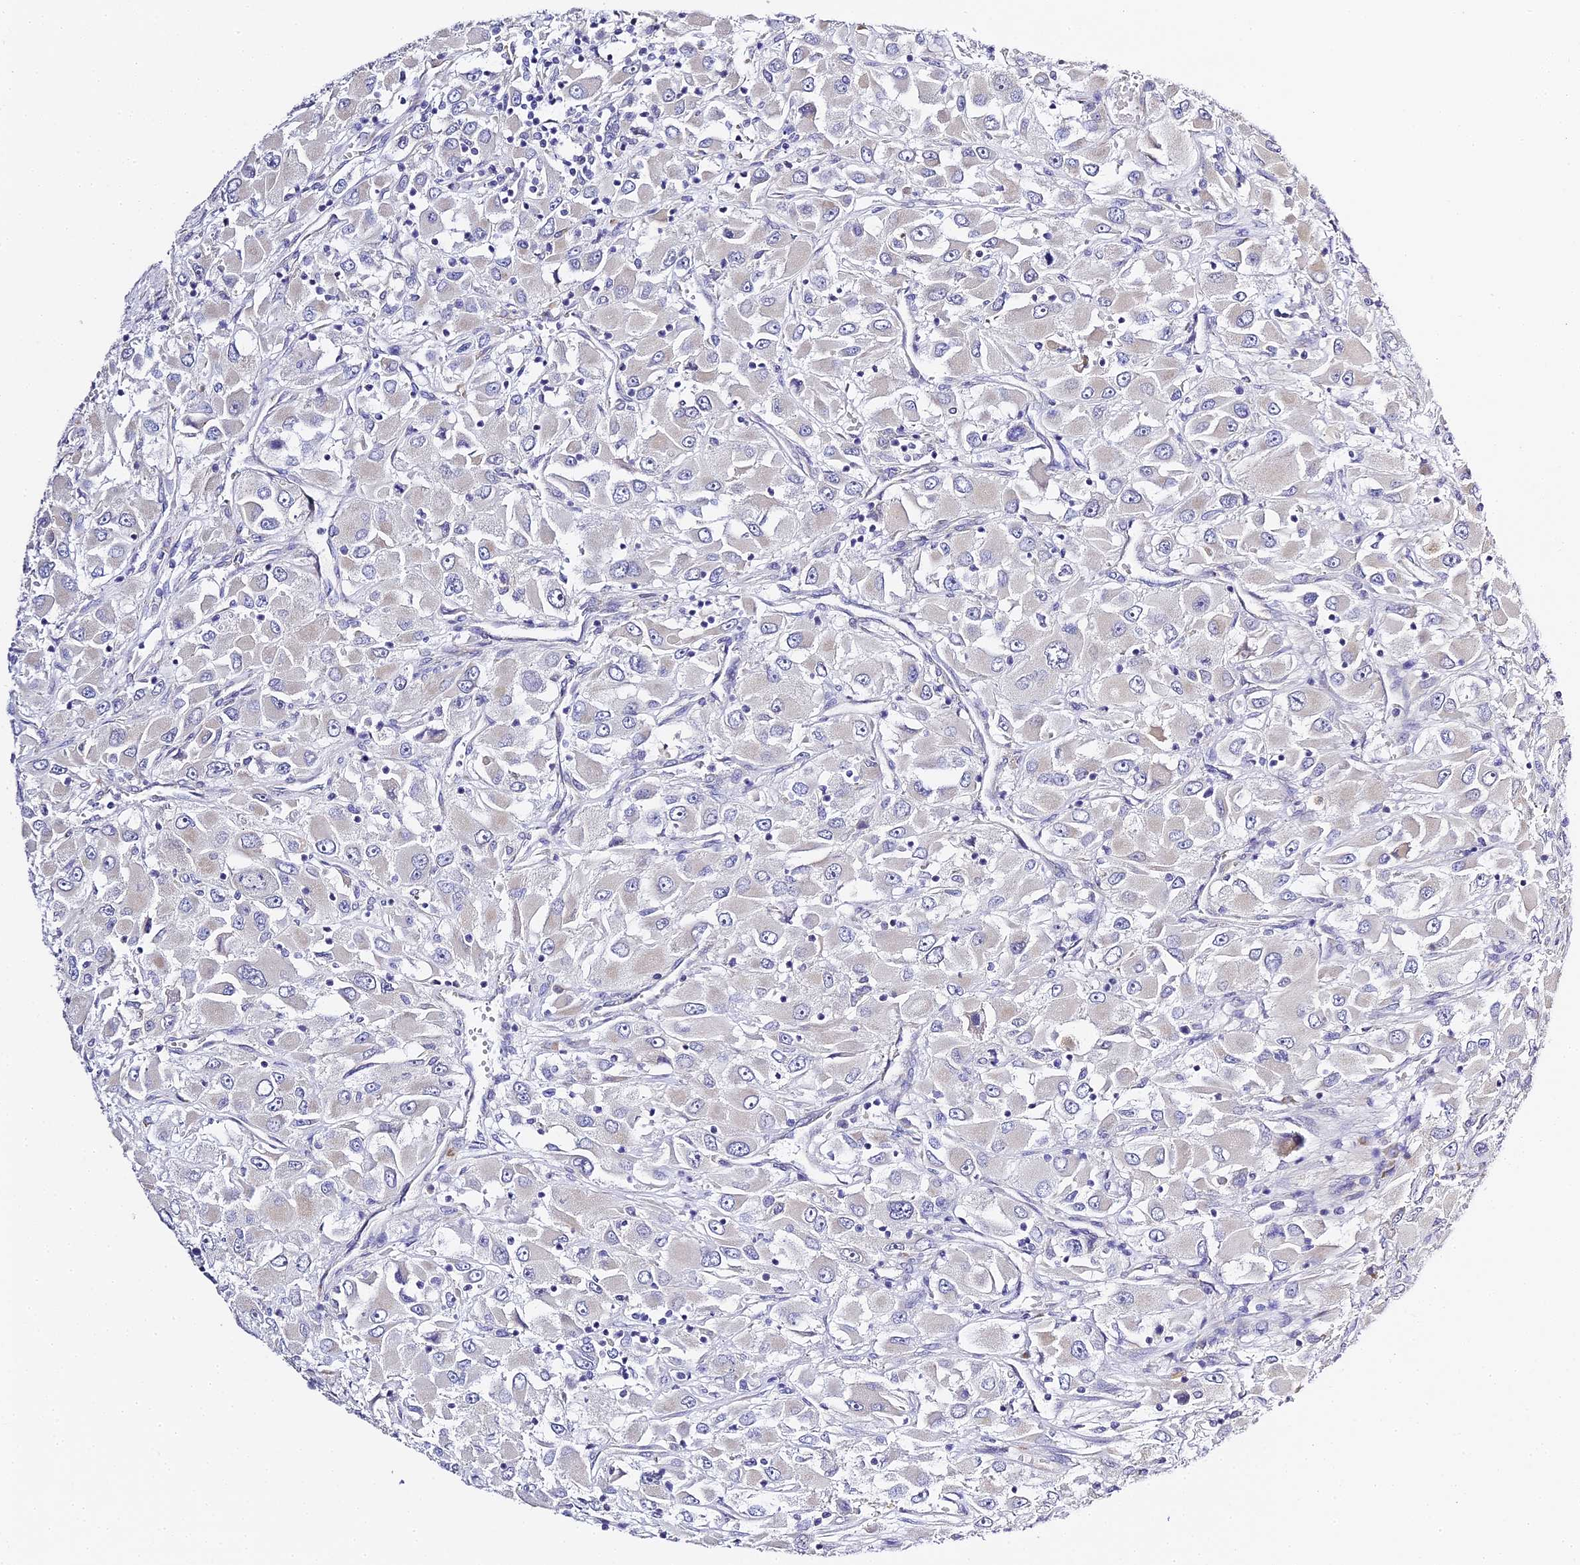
{"staining": {"intensity": "negative", "quantity": "none", "location": "none"}, "tissue": "renal cancer", "cell_type": "Tumor cells", "image_type": "cancer", "snomed": [{"axis": "morphology", "description": "Adenocarcinoma, NOS"}, {"axis": "topography", "description": "Kidney"}], "caption": "DAB (3,3'-diaminobenzidine) immunohistochemical staining of renal adenocarcinoma displays no significant expression in tumor cells. Nuclei are stained in blue.", "gene": "SERP1", "patient": {"sex": "female", "age": 52}}